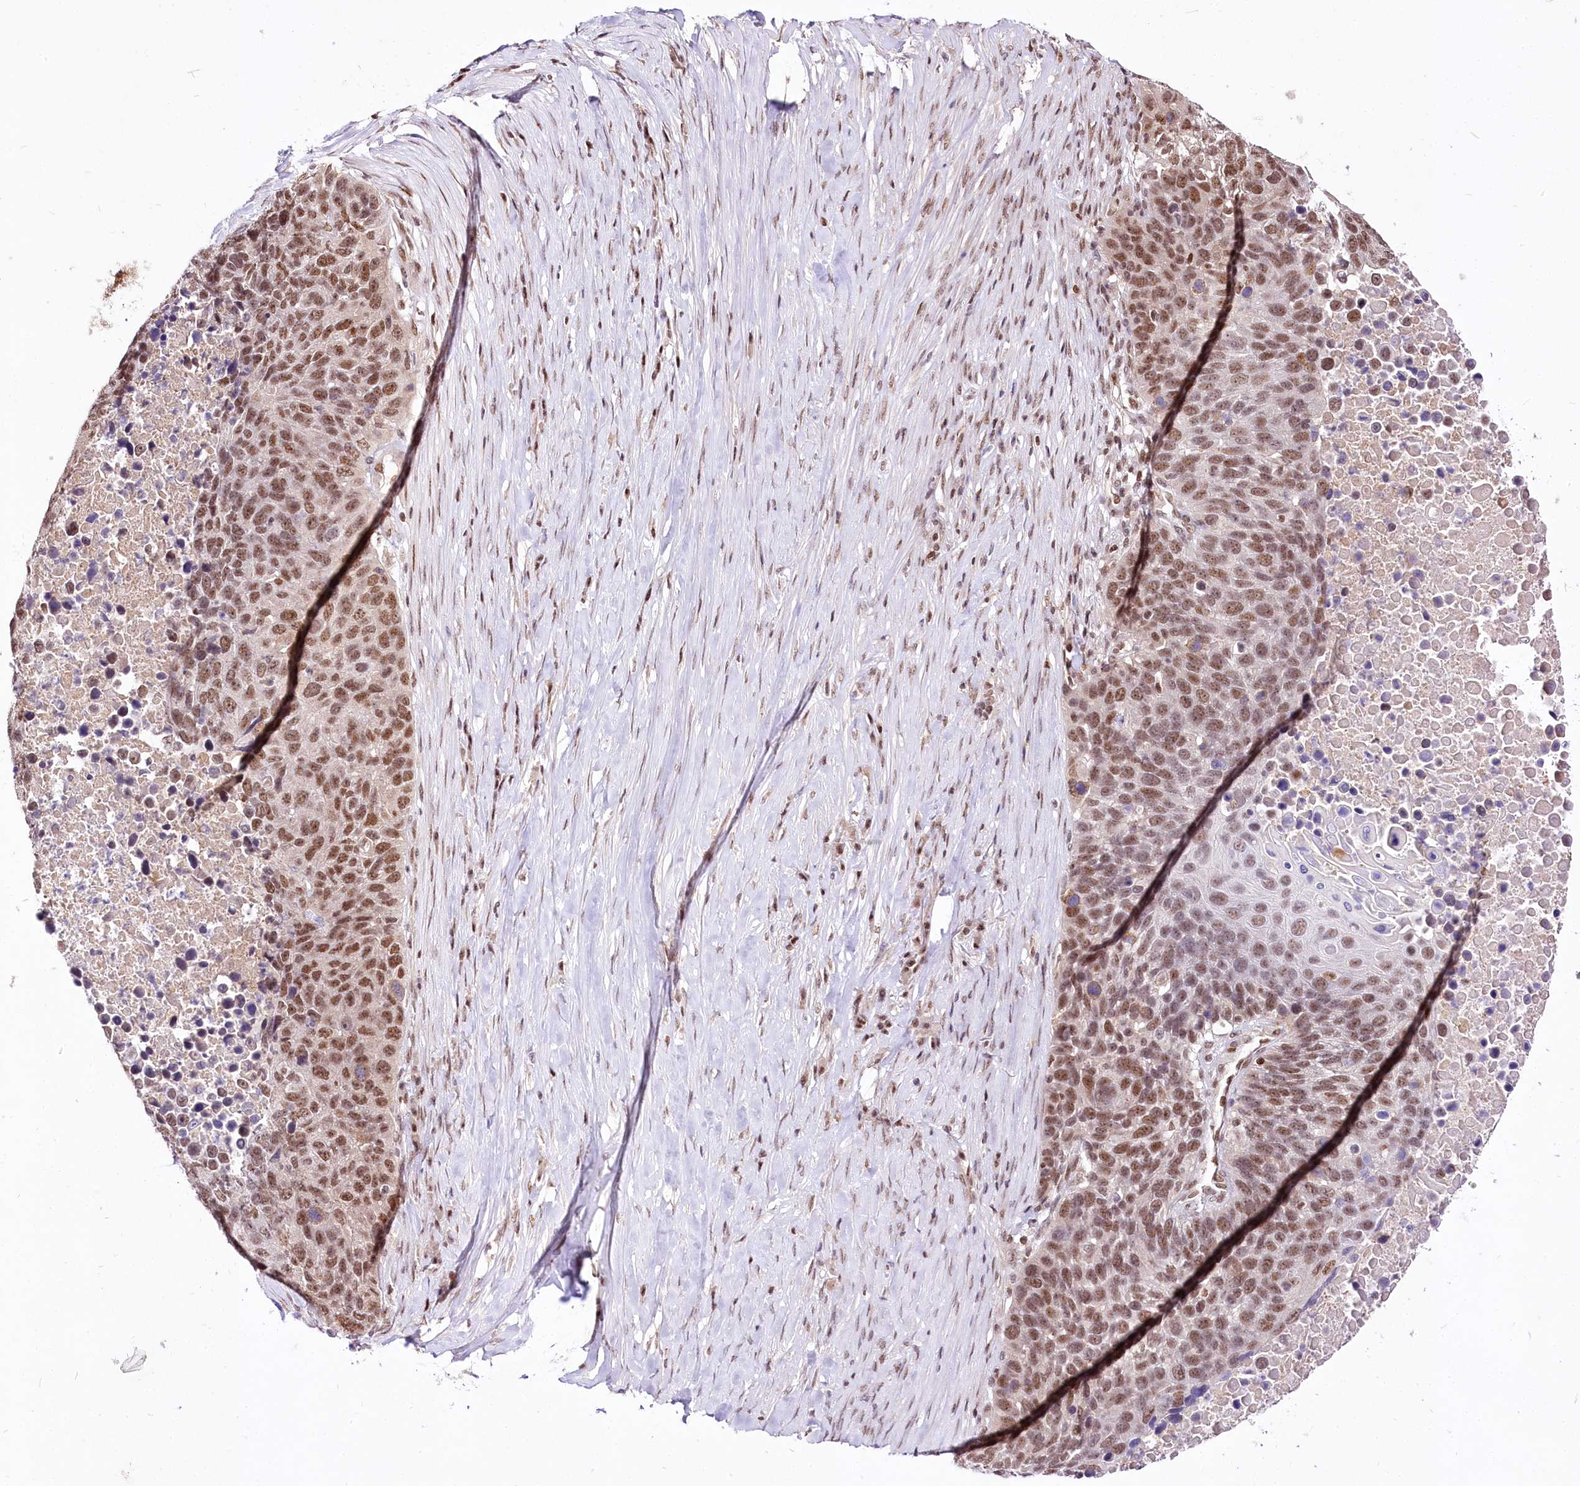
{"staining": {"intensity": "moderate", "quantity": ">75%", "location": "nuclear"}, "tissue": "lung cancer", "cell_type": "Tumor cells", "image_type": "cancer", "snomed": [{"axis": "morphology", "description": "Normal tissue, NOS"}, {"axis": "morphology", "description": "Squamous cell carcinoma, NOS"}, {"axis": "topography", "description": "Lymph node"}, {"axis": "topography", "description": "Lung"}], "caption": "High-power microscopy captured an IHC photomicrograph of lung cancer (squamous cell carcinoma), revealing moderate nuclear positivity in about >75% of tumor cells.", "gene": "POLA2", "patient": {"sex": "male", "age": 66}}